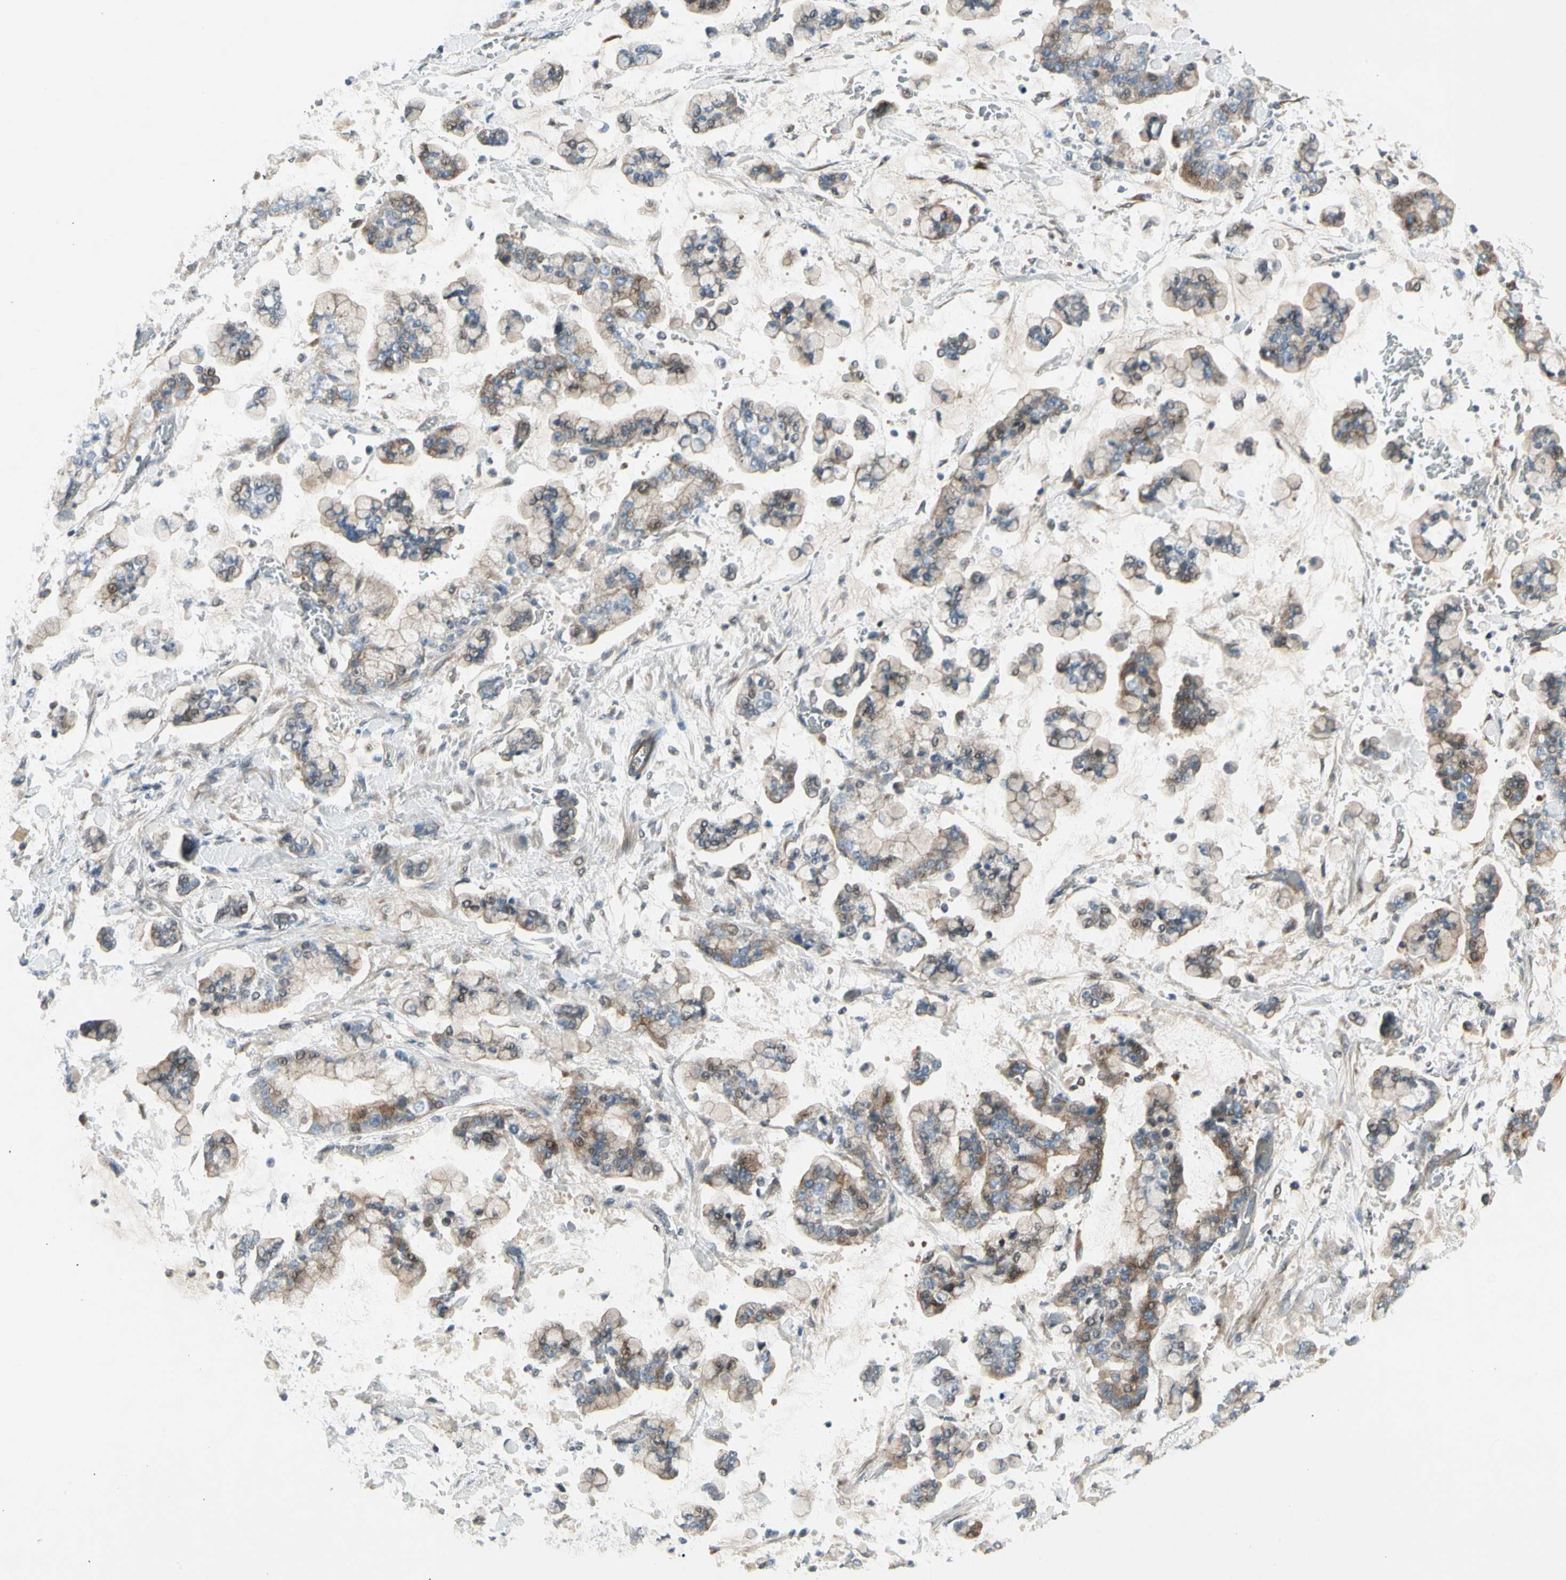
{"staining": {"intensity": "weak", "quantity": "25%-75%", "location": "cytoplasmic/membranous"}, "tissue": "stomach cancer", "cell_type": "Tumor cells", "image_type": "cancer", "snomed": [{"axis": "morphology", "description": "Normal tissue, NOS"}, {"axis": "morphology", "description": "Adenocarcinoma, NOS"}, {"axis": "topography", "description": "Stomach, upper"}, {"axis": "topography", "description": "Stomach"}], "caption": "Immunohistochemistry (IHC) histopathology image of stomach cancer (adenocarcinoma) stained for a protein (brown), which demonstrates low levels of weak cytoplasmic/membranous expression in approximately 25%-75% of tumor cells.", "gene": "PANK2", "patient": {"sex": "male", "age": 76}}